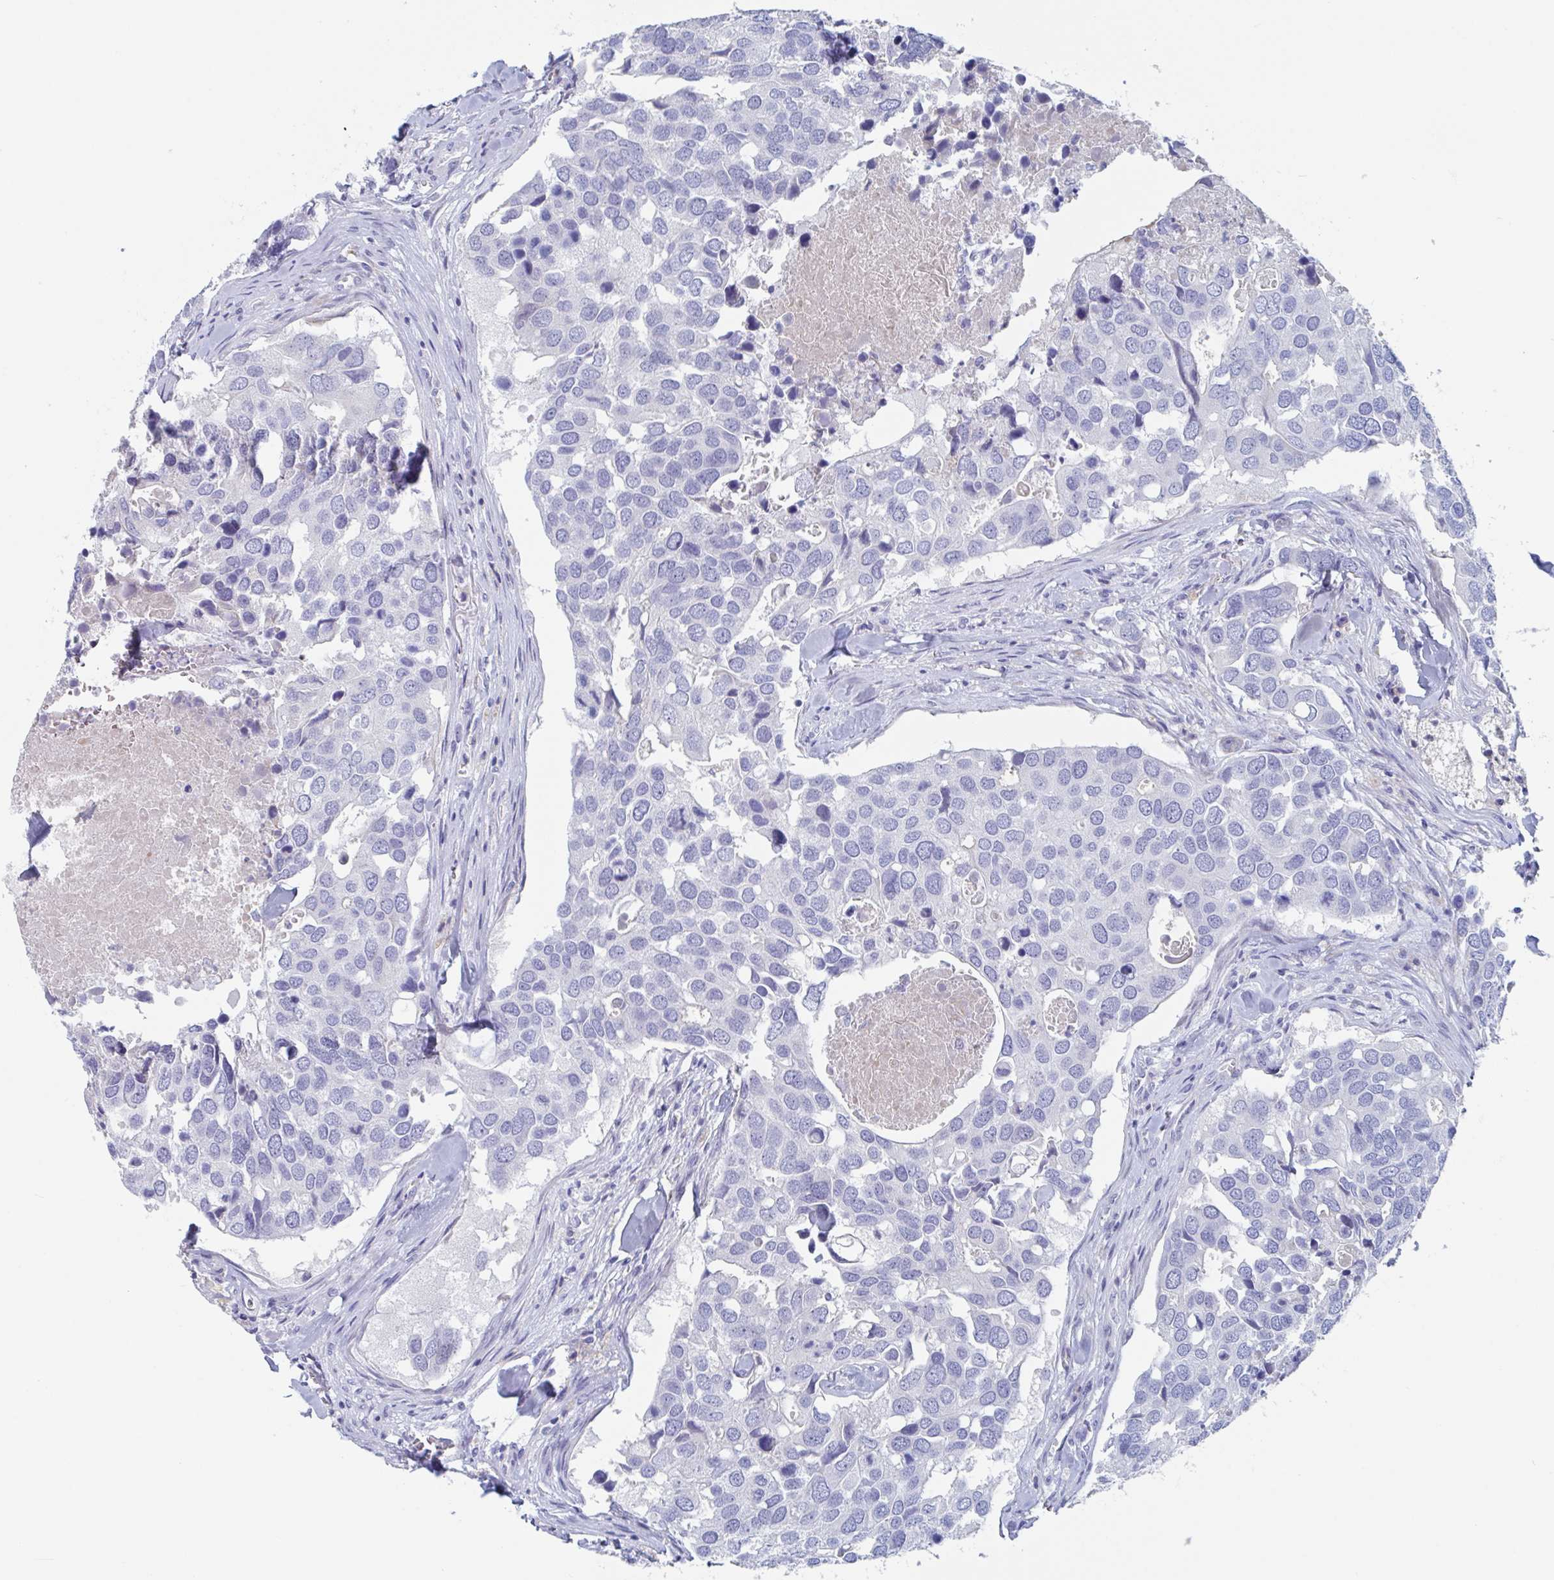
{"staining": {"intensity": "negative", "quantity": "none", "location": "none"}, "tissue": "breast cancer", "cell_type": "Tumor cells", "image_type": "cancer", "snomed": [{"axis": "morphology", "description": "Duct carcinoma"}, {"axis": "topography", "description": "Breast"}], "caption": "Immunohistochemical staining of human breast cancer exhibits no significant expression in tumor cells. Brightfield microscopy of IHC stained with DAB (3,3'-diaminobenzidine) (brown) and hematoxylin (blue), captured at high magnification.", "gene": "NT5C3B", "patient": {"sex": "female", "age": 83}}